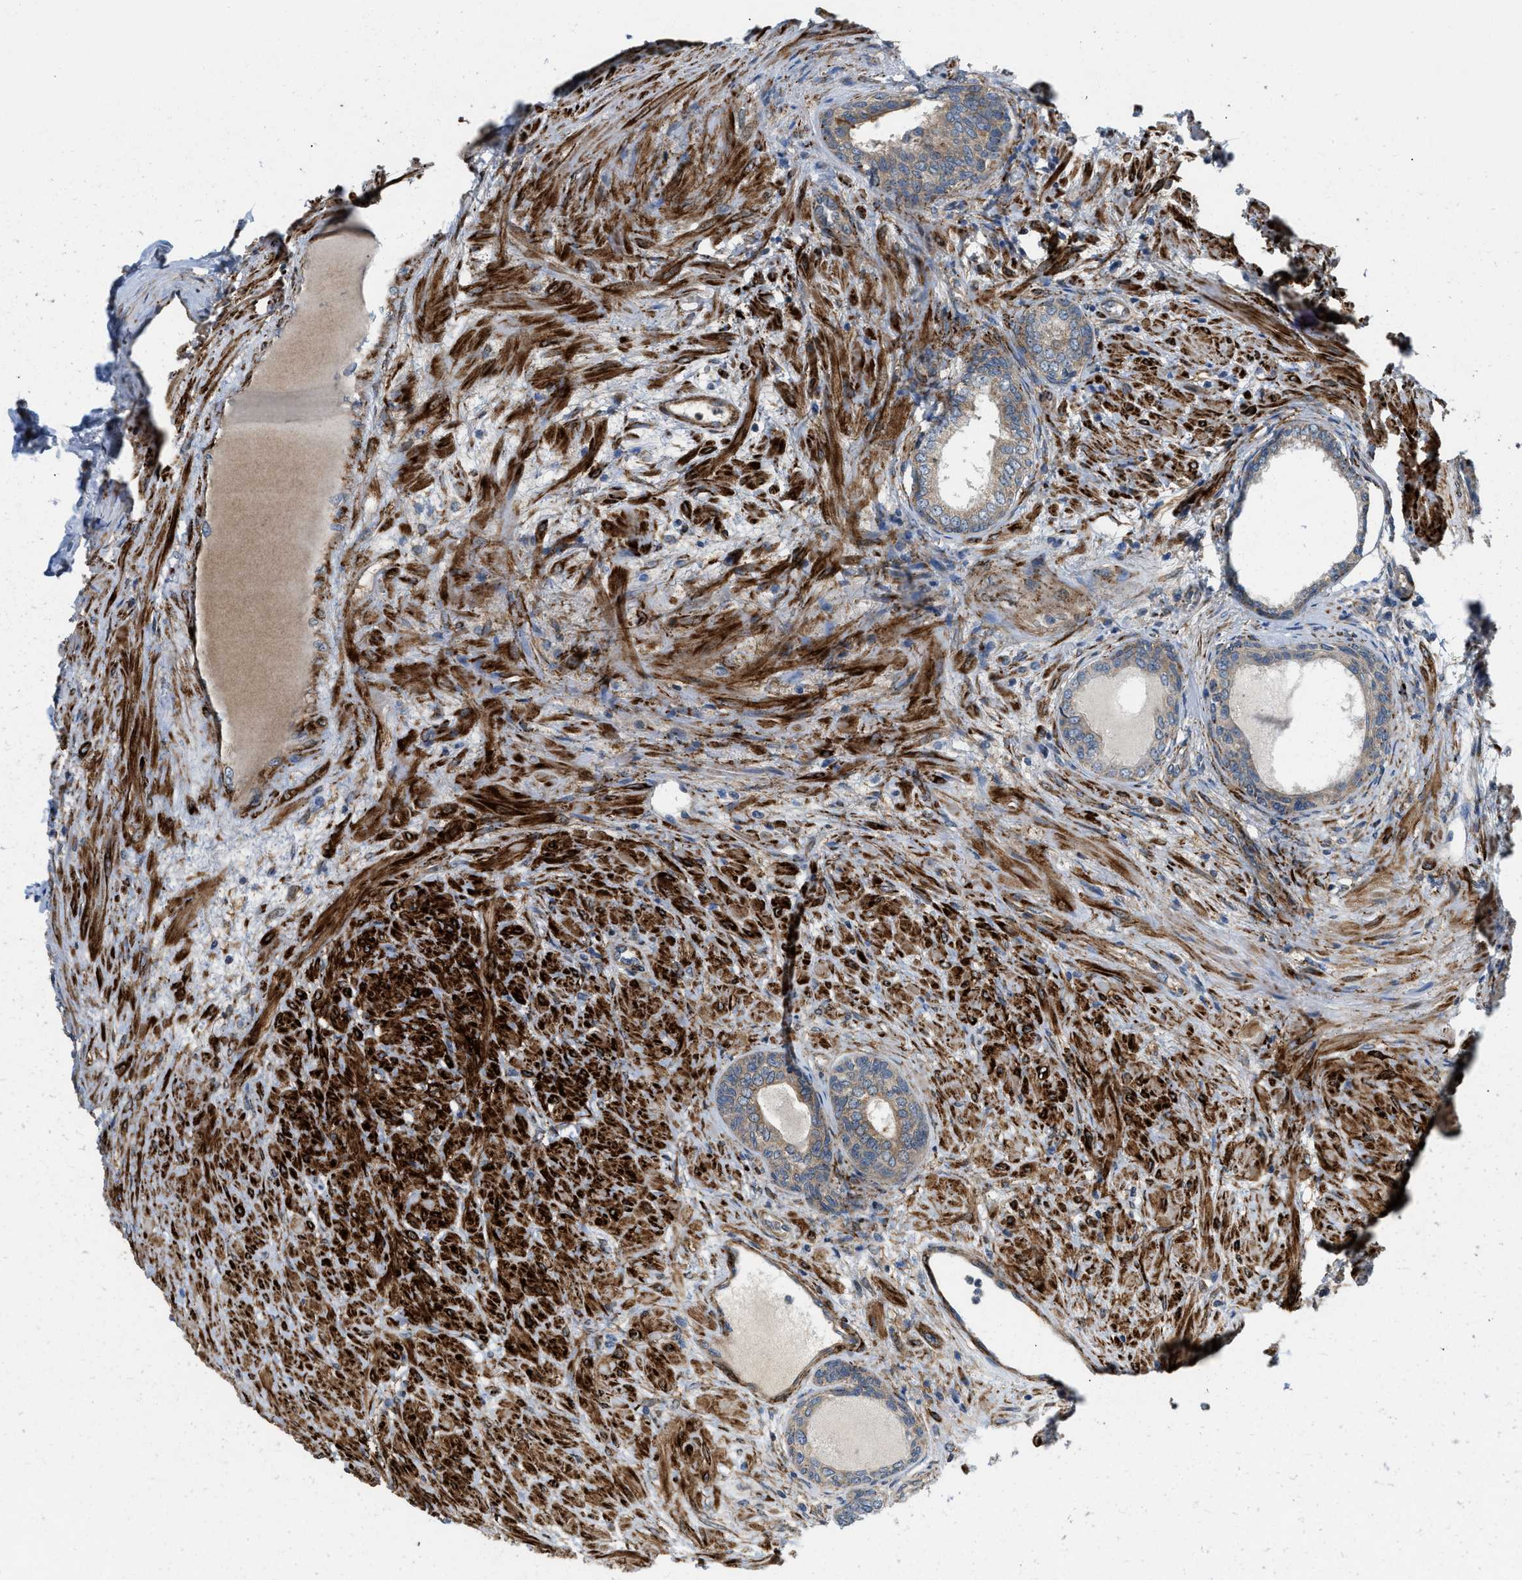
{"staining": {"intensity": "weak", "quantity": "25%-75%", "location": "cytoplasmic/membranous"}, "tissue": "prostate", "cell_type": "Glandular cells", "image_type": "normal", "snomed": [{"axis": "morphology", "description": "Normal tissue, NOS"}, {"axis": "topography", "description": "Prostate"}], "caption": "This photomicrograph reveals benign prostate stained with immunohistochemistry to label a protein in brown. The cytoplasmic/membranous of glandular cells show weak positivity for the protein. Nuclei are counter-stained blue.", "gene": "ZNF599", "patient": {"sex": "male", "age": 76}}